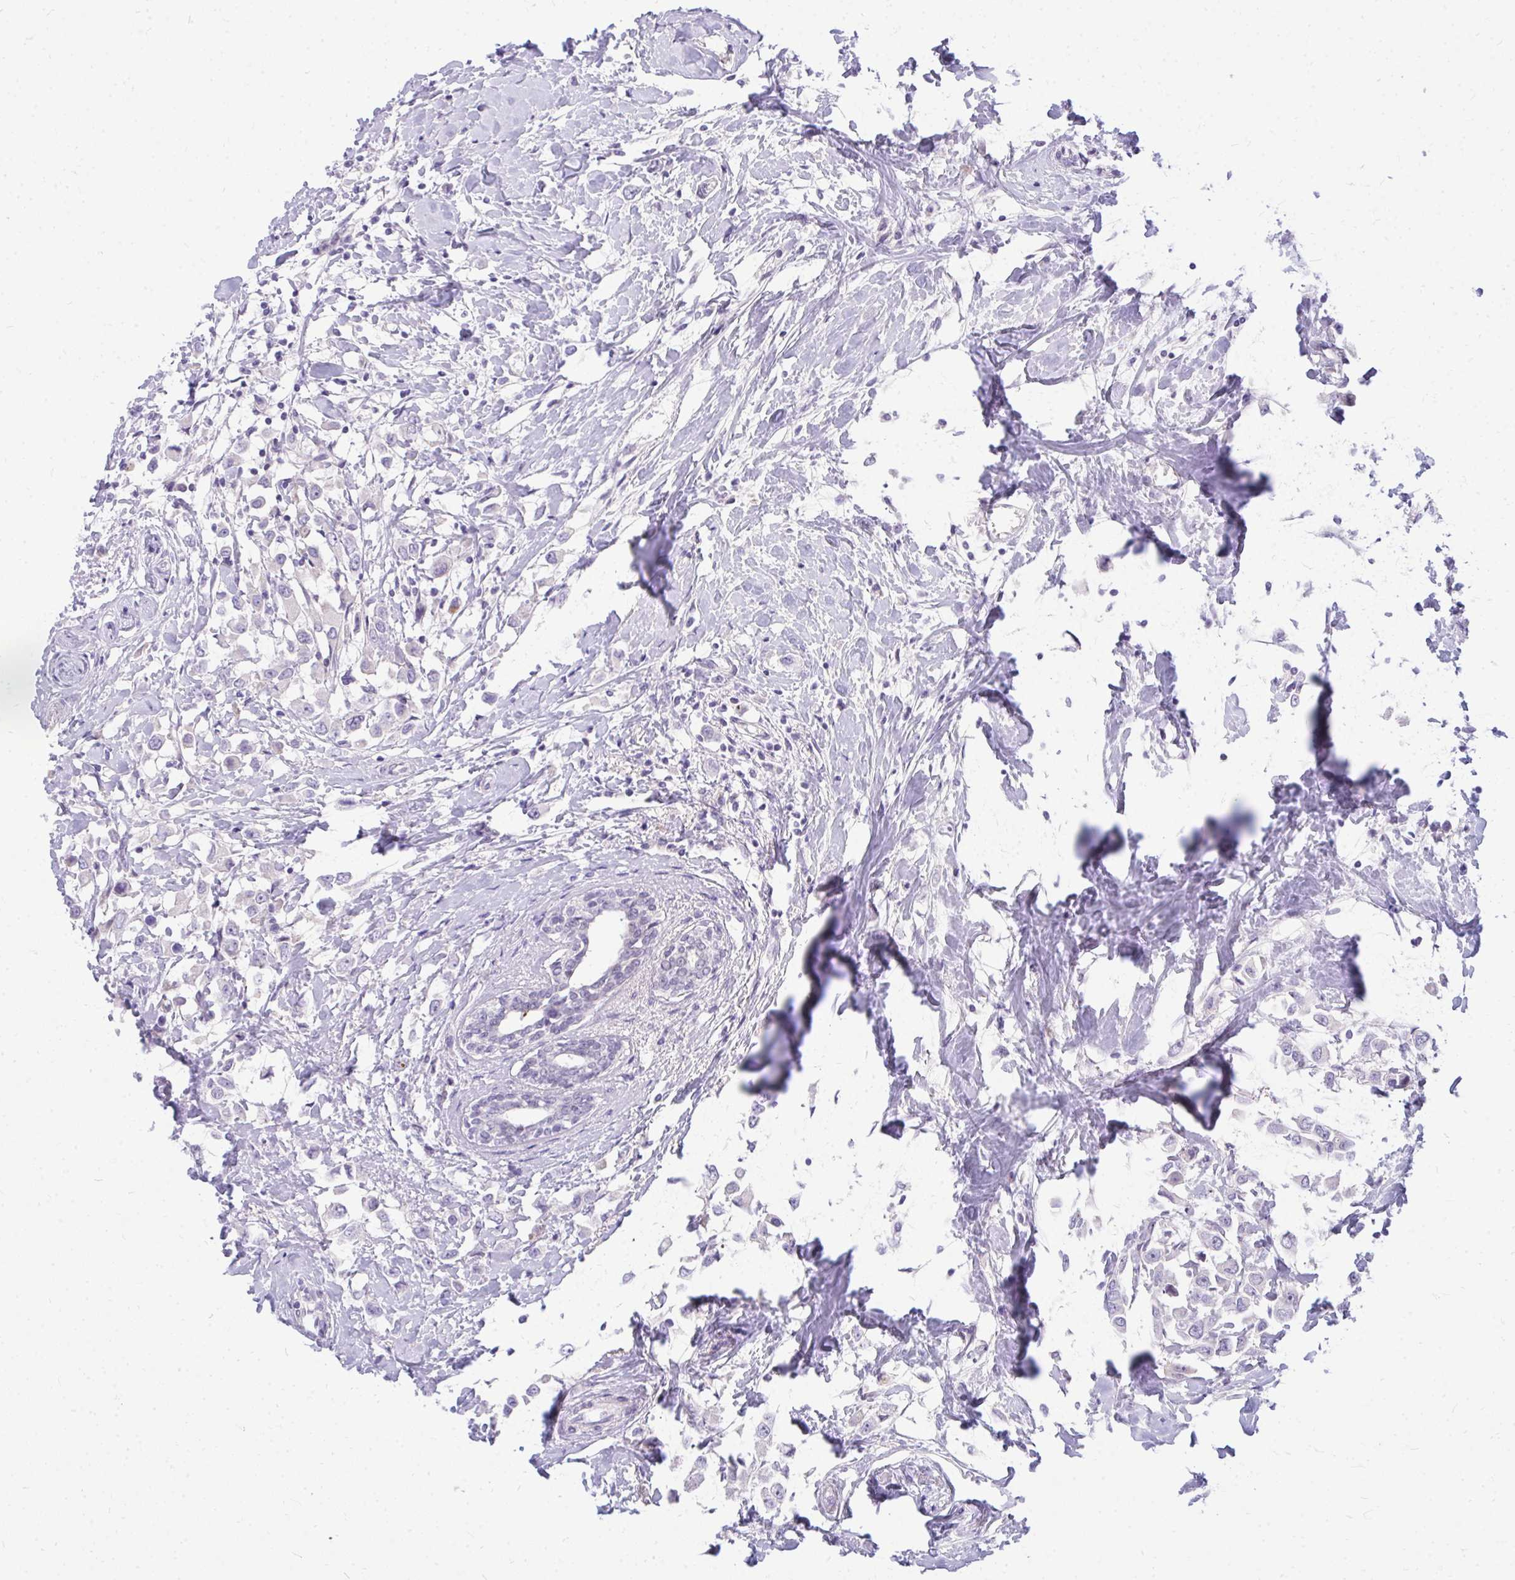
{"staining": {"intensity": "negative", "quantity": "none", "location": "none"}, "tissue": "breast cancer", "cell_type": "Tumor cells", "image_type": "cancer", "snomed": [{"axis": "morphology", "description": "Duct carcinoma"}, {"axis": "topography", "description": "Breast"}], "caption": "Human breast cancer (invasive ductal carcinoma) stained for a protein using IHC shows no staining in tumor cells.", "gene": "ZSCAN25", "patient": {"sex": "female", "age": 61}}